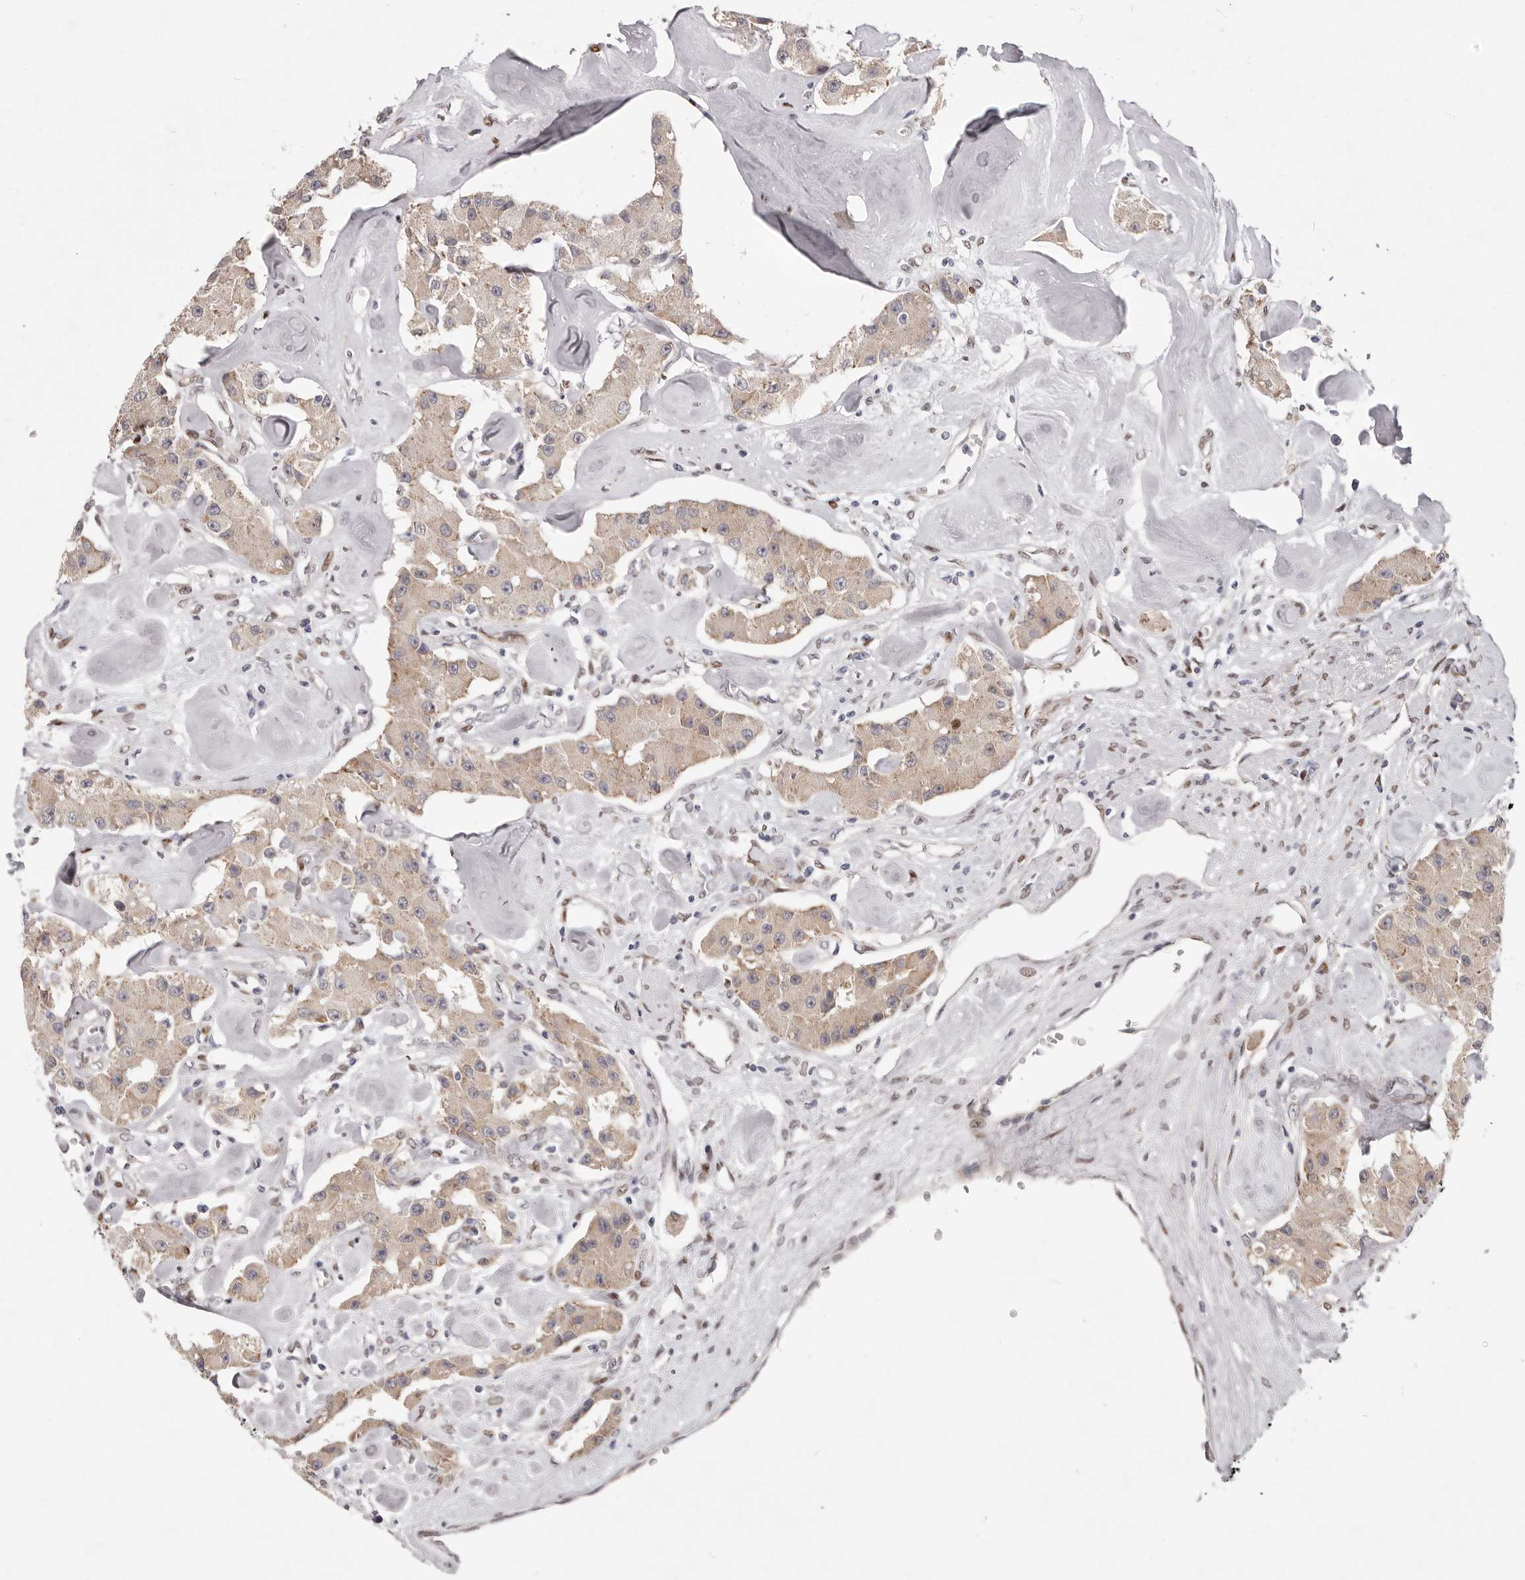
{"staining": {"intensity": "weak", "quantity": ">75%", "location": "cytoplasmic/membranous"}, "tissue": "carcinoid", "cell_type": "Tumor cells", "image_type": "cancer", "snomed": [{"axis": "morphology", "description": "Carcinoid, malignant, NOS"}, {"axis": "topography", "description": "Pancreas"}], "caption": "This is a photomicrograph of IHC staining of malignant carcinoid, which shows weak expression in the cytoplasmic/membranous of tumor cells.", "gene": "SRP19", "patient": {"sex": "male", "age": 41}}